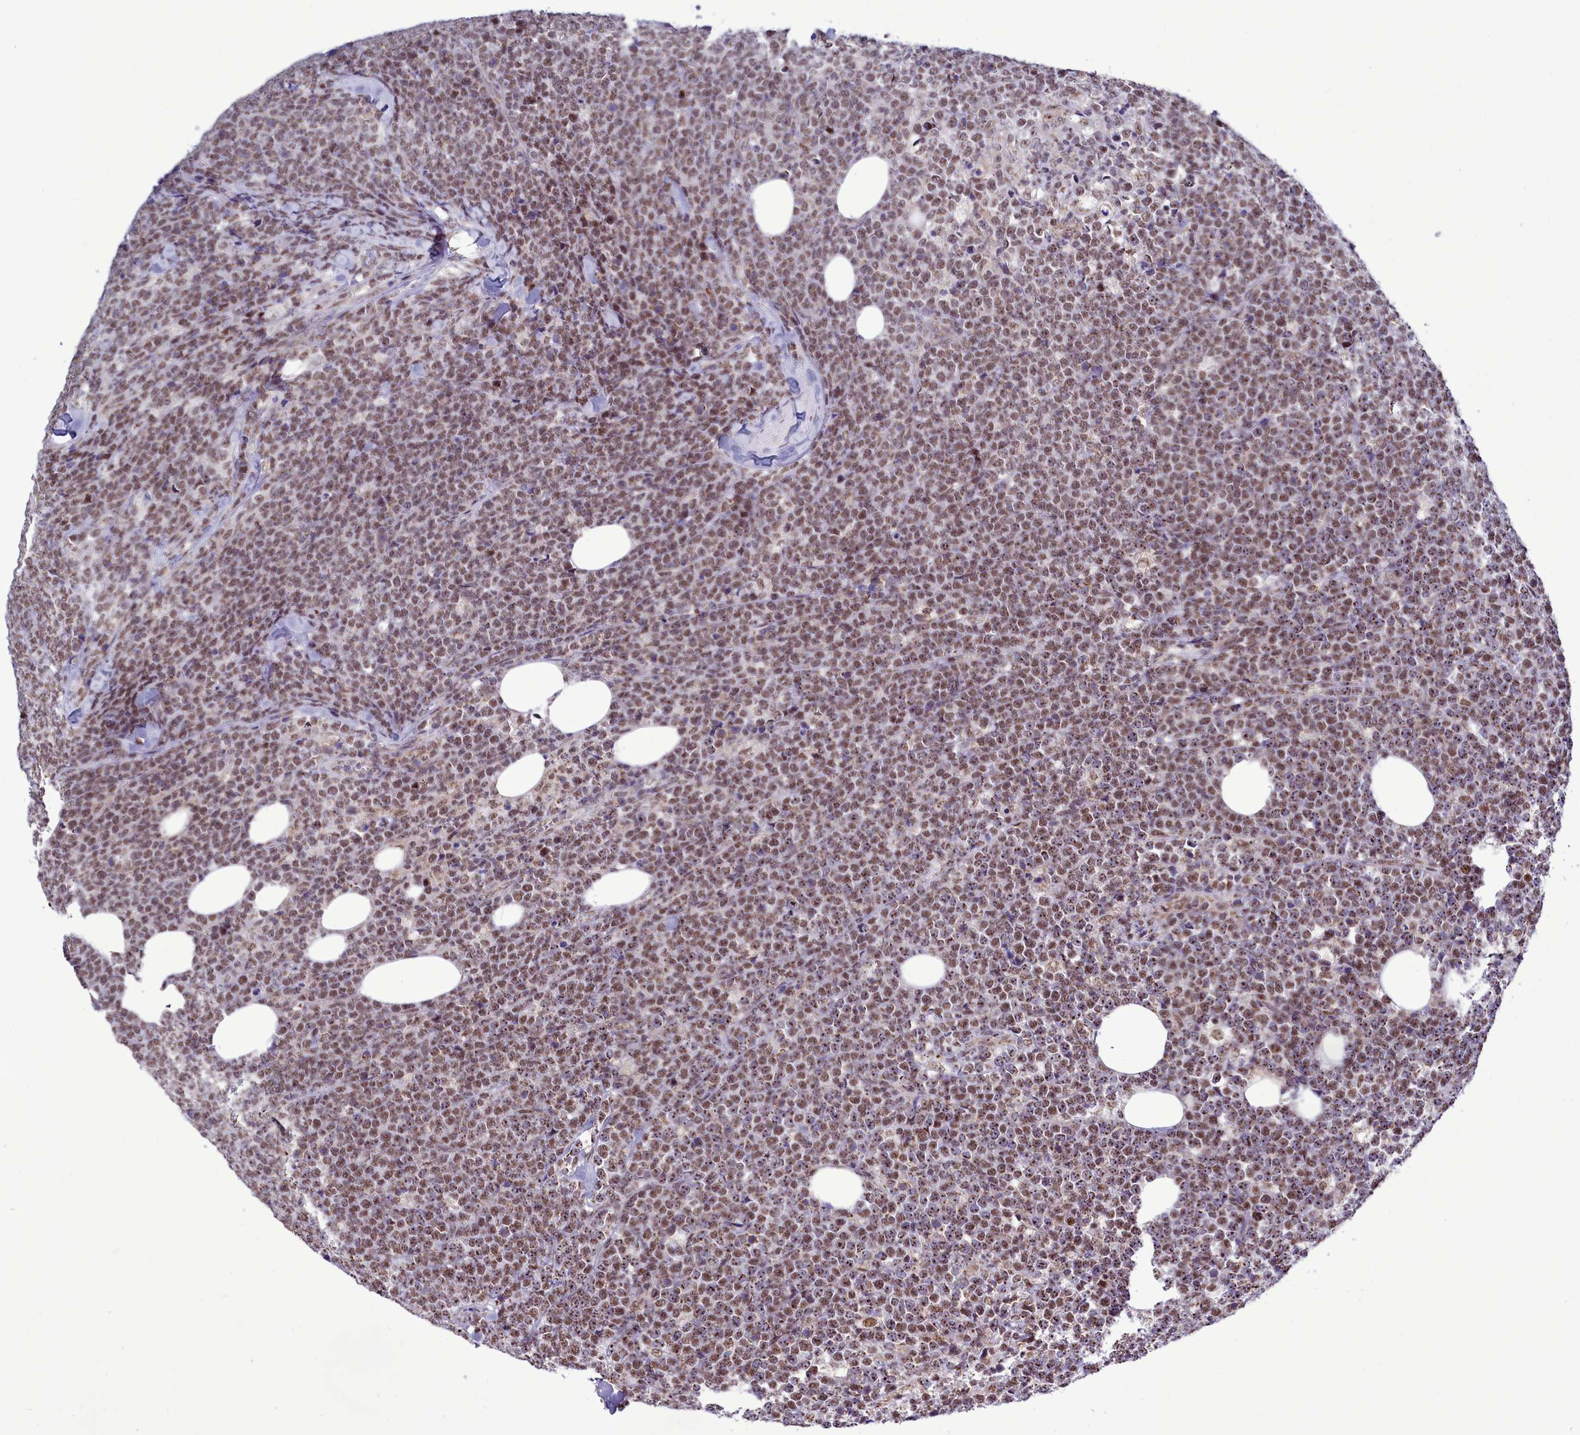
{"staining": {"intensity": "moderate", "quantity": ">75%", "location": "nuclear"}, "tissue": "lymphoma", "cell_type": "Tumor cells", "image_type": "cancer", "snomed": [{"axis": "morphology", "description": "Malignant lymphoma, non-Hodgkin's type, High grade"}, {"axis": "topography", "description": "Small intestine"}], "caption": "Immunohistochemistry (DAB) staining of malignant lymphoma, non-Hodgkin's type (high-grade) demonstrates moderate nuclear protein positivity in approximately >75% of tumor cells.", "gene": "POM121L2", "patient": {"sex": "male", "age": 8}}